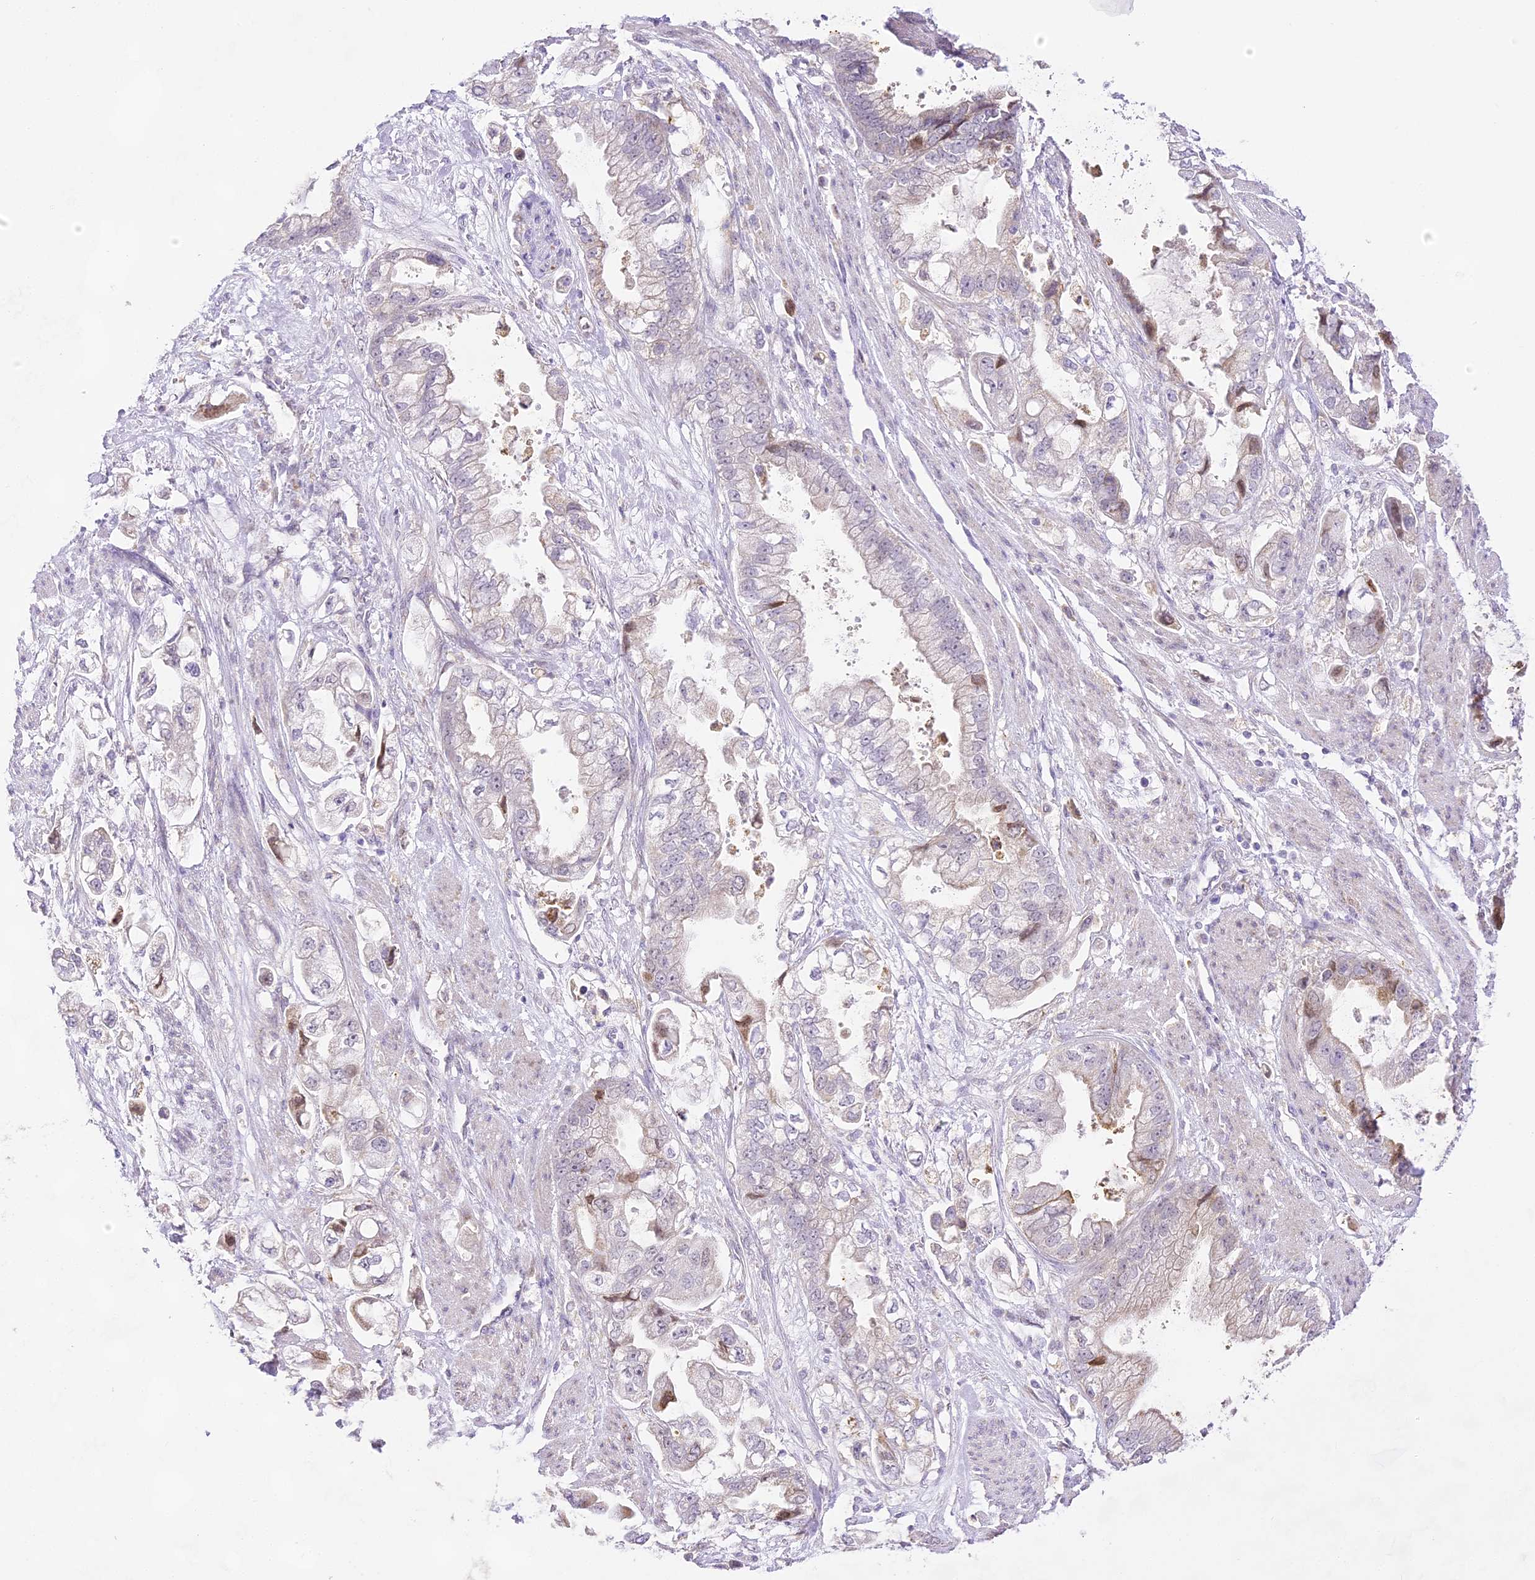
{"staining": {"intensity": "weak", "quantity": "<25%", "location": "cytoplasmic/membranous"}, "tissue": "stomach cancer", "cell_type": "Tumor cells", "image_type": "cancer", "snomed": [{"axis": "morphology", "description": "Adenocarcinoma, NOS"}, {"axis": "topography", "description": "Stomach"}], "caption": "Tumor cells are negative for protein expression in human adenocarcinoma (stomach).", "gene": "CCDC30", "patient": {"sex": "male", "age": 62}}